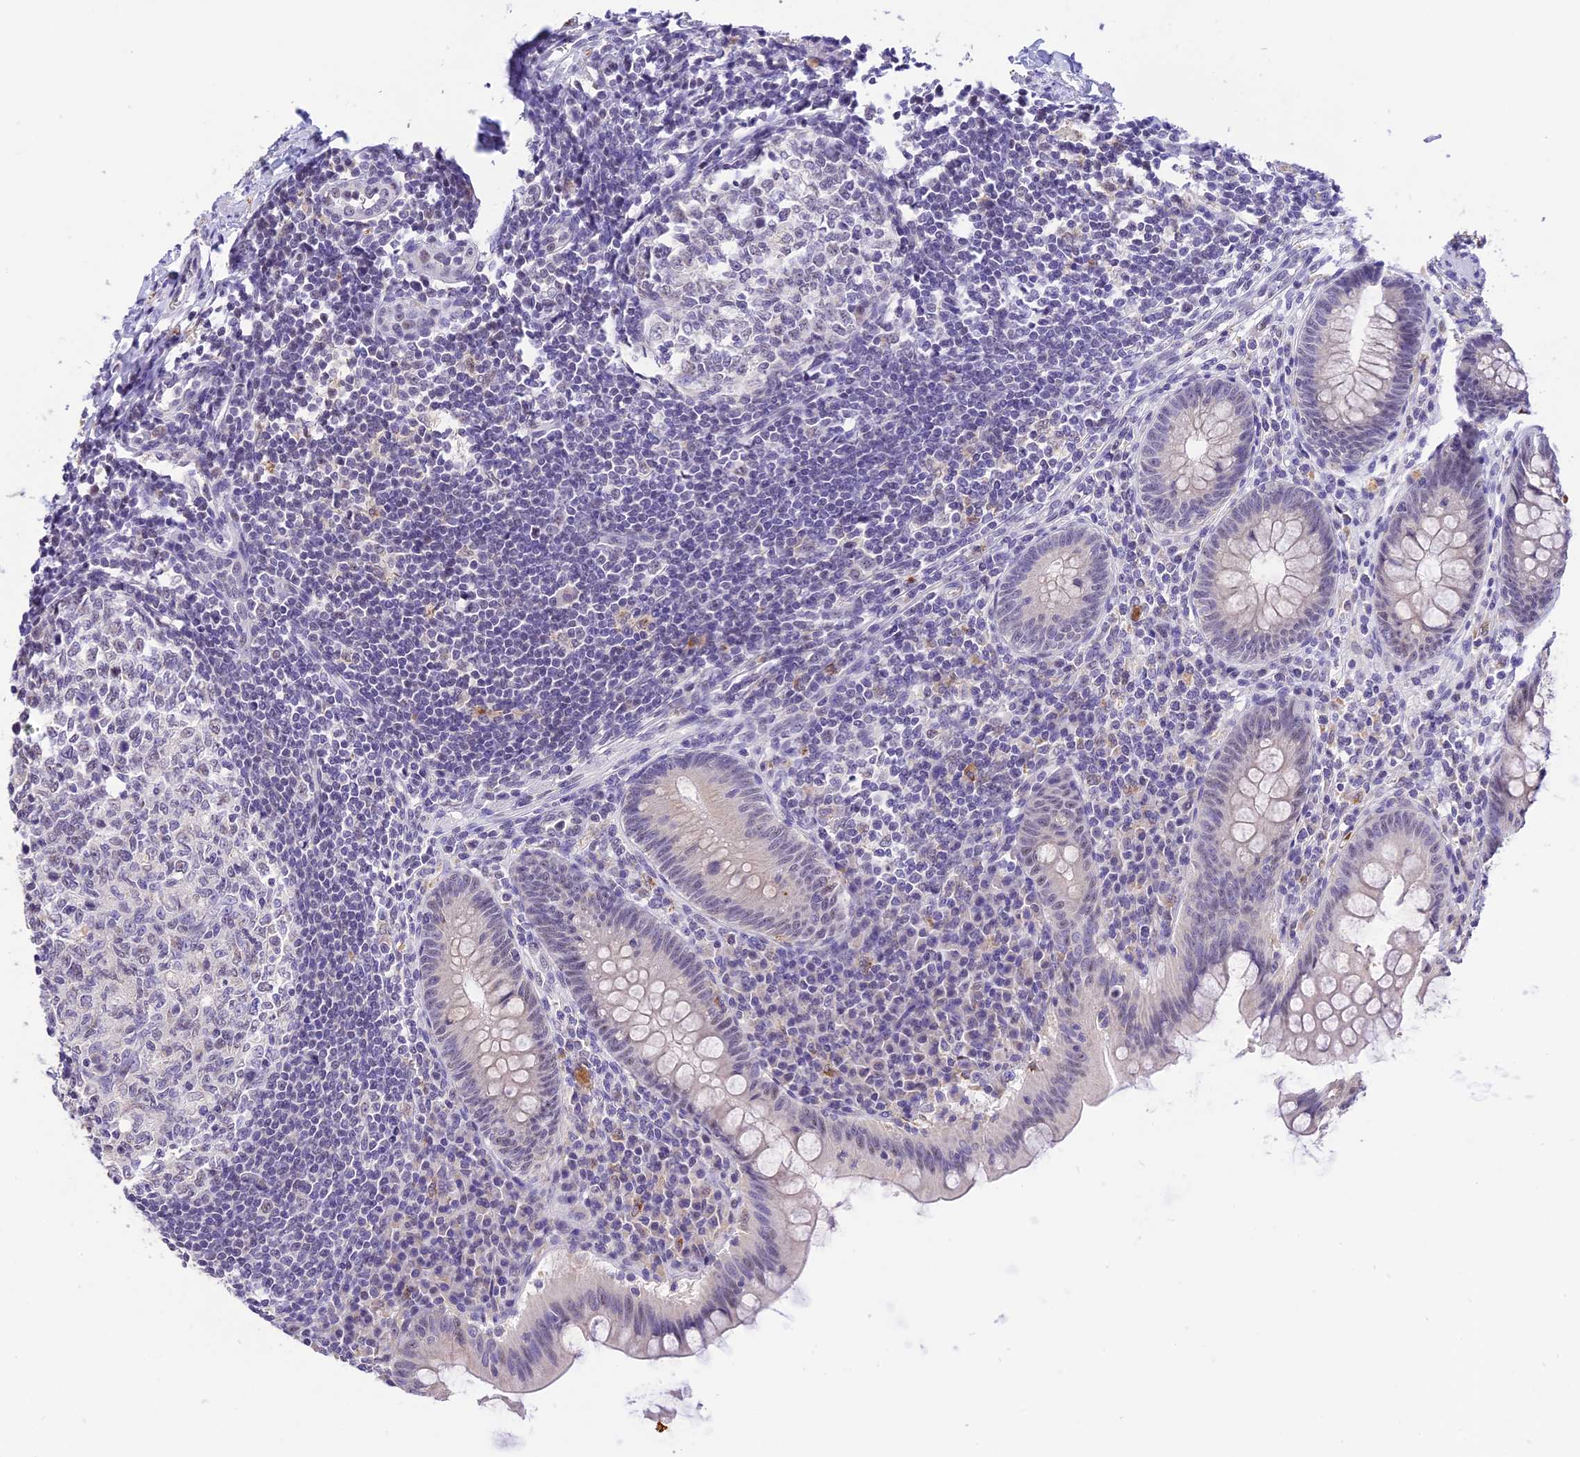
{"staining": {"intensity": "negative", "quantity": "none", "location": "none"}, "tissue": "appendix", "cell_type": "Glandular cells", "image_type": "normal", "snomed": [{"axis": "morphology", "description": "Normal tissue, NOS"}, {"axis": "topography", "description": "Appendix"}], "caption": "Immunohistochemistry (IHC) image of normal appendix stained for a protein (brown), which displays no positivity in glandular cells.", "gene": "AHSP", "patient": {"sex": "female", "age": 33}}